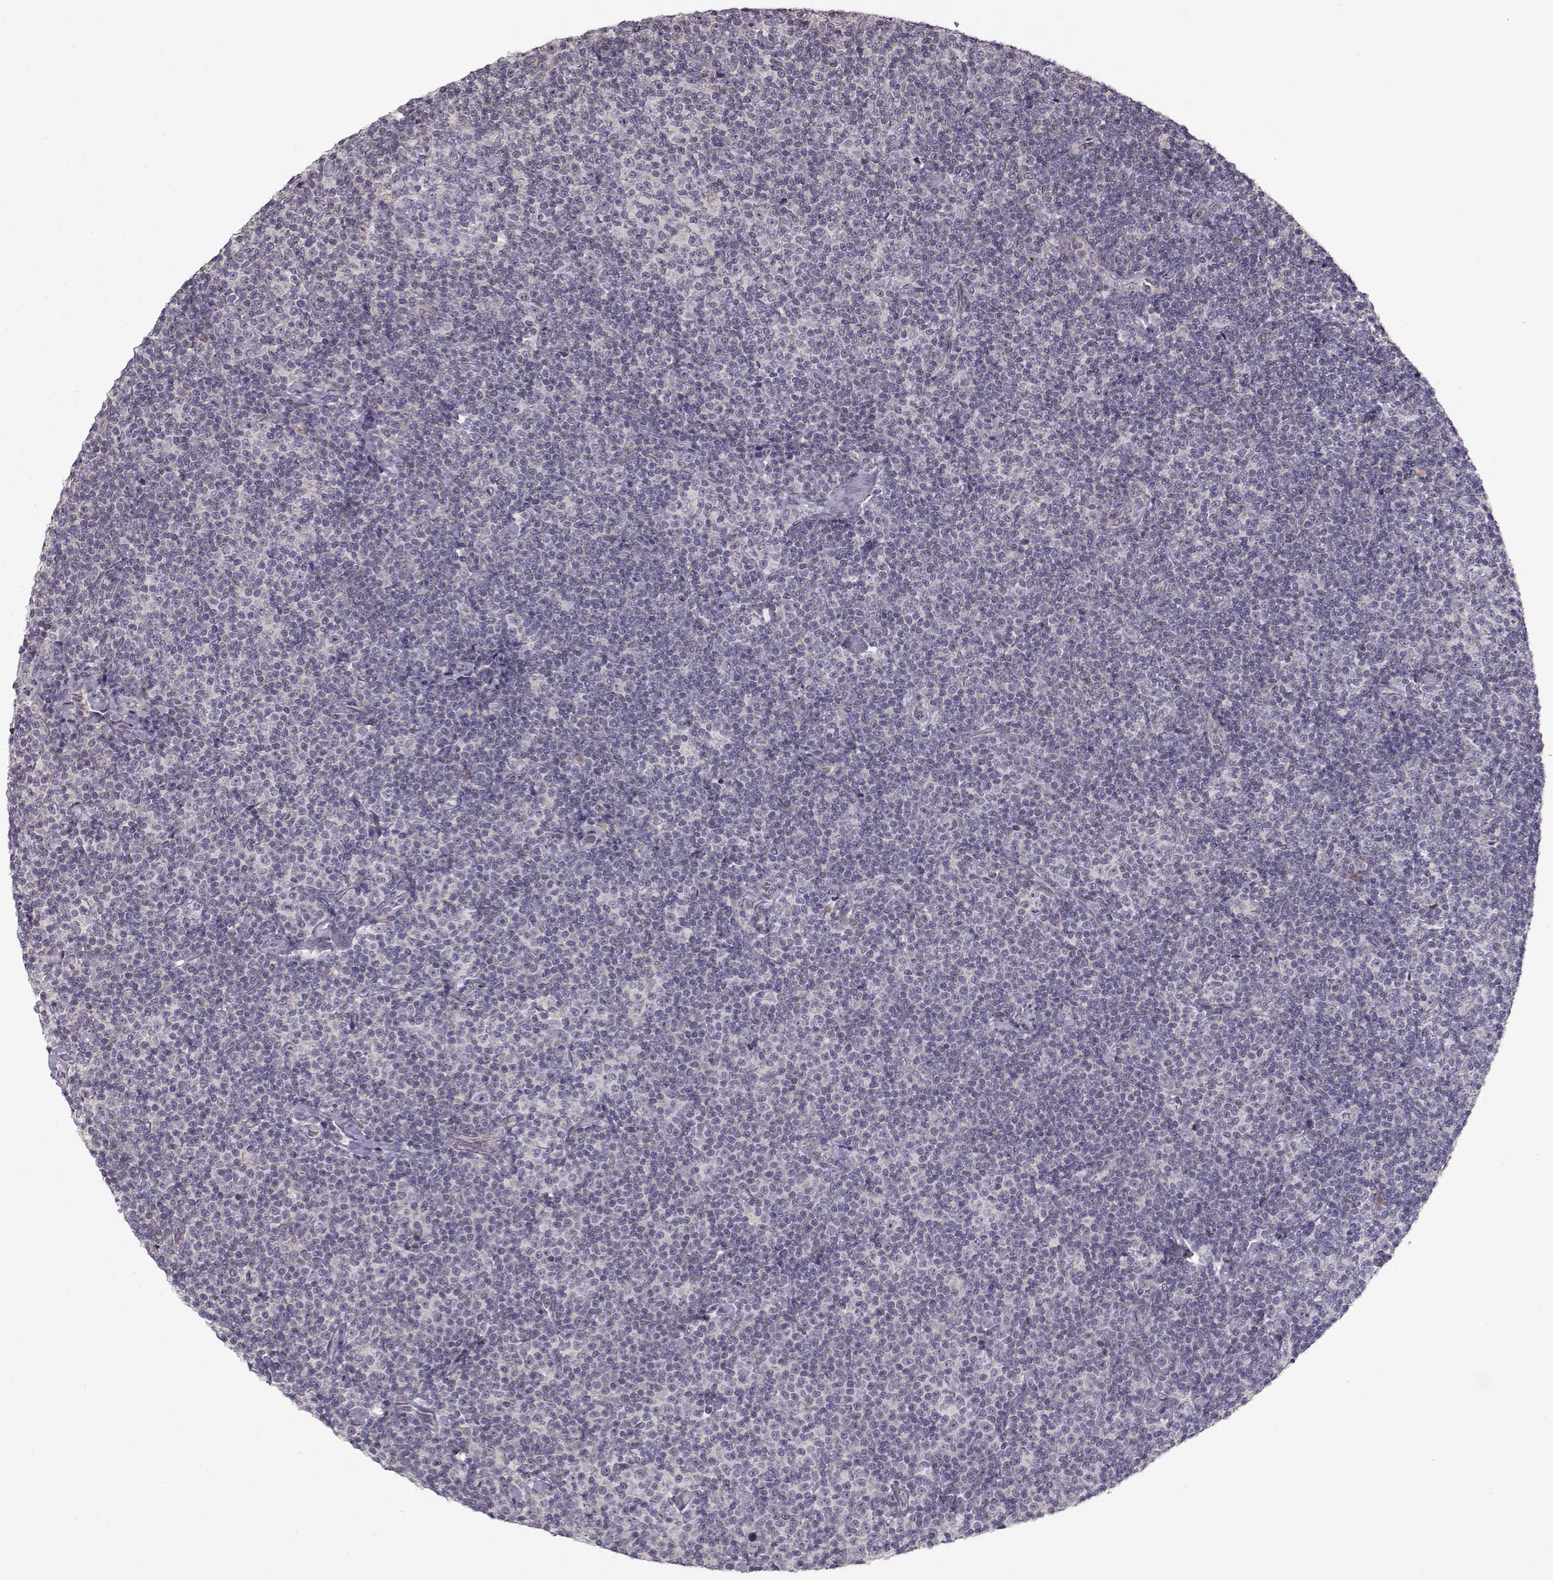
{"staining": {"intensity": "negative", "quantity": "none", "location": "none"}, "tissue": "lymphoma", "cell_type": "Tumor cells", "image_type": "cancer", "snomed": [{"axis": "morphology", "description": "Malignant lymphoma, non-Hodgkin's type, Low grade"}, {"axis": "topography", "description": "Lymph node"}], "caption": "This is an IHC micrograph of lymphoma. There is no staining in tumor cells.", "gene": "ENTPD8", "patient": {"sex": "male", "age": 81}}